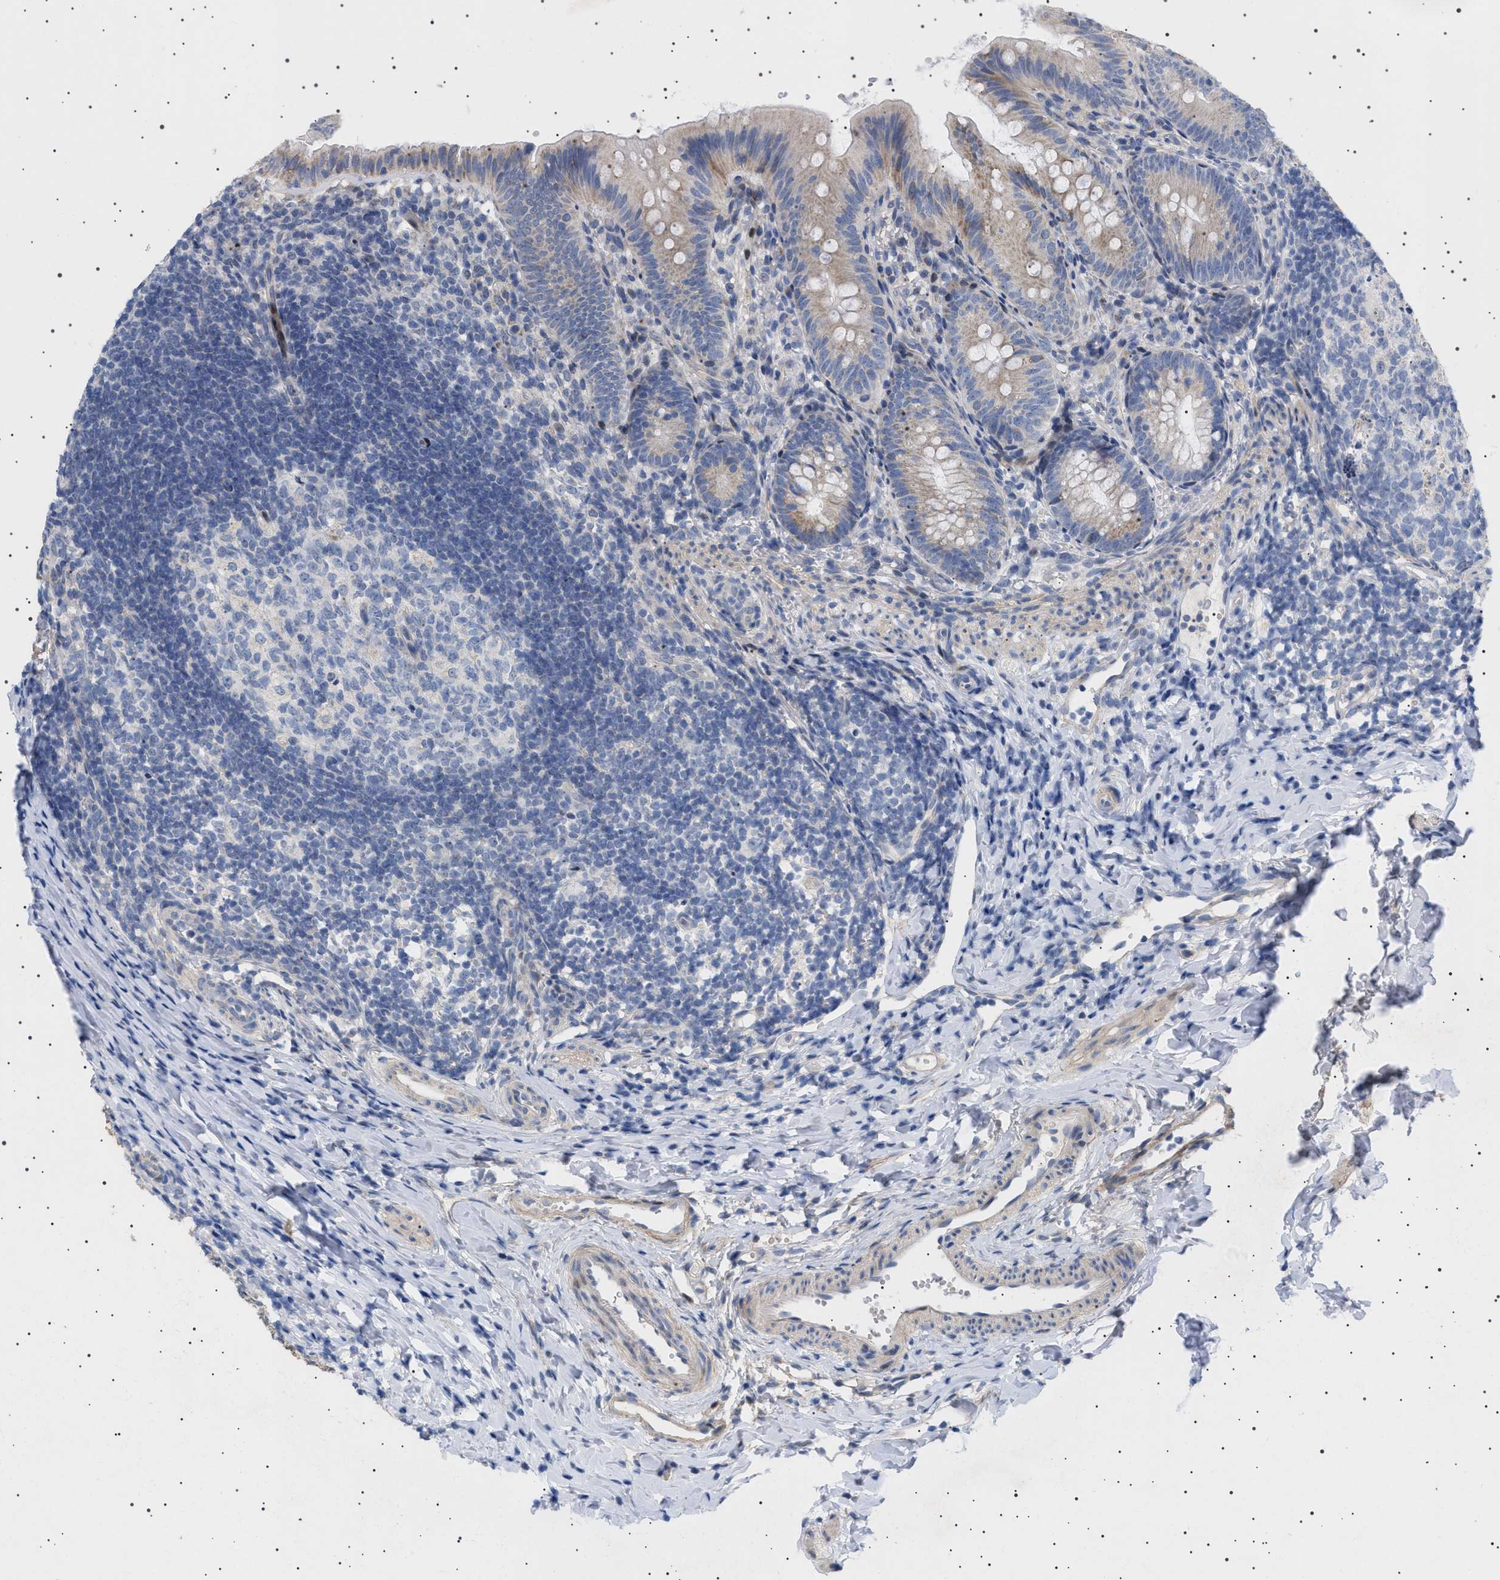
{"staining": {"intensity": "moderate", "quantity": "<25%", "location": "cytoplasmic/membranous"}, "tissue": "appendix", "cell_type": "Glandular cells", "image_type": "normal", "snomed": [{"axis": "morphology", "description": "Normal tissue, NOS"}, {"axis": "topography", "description": "Appendix"}], "caption": "Brown immunohistochemical staining in unremarkable appendix exhibits moderate cytoplasmic/membranous staining in approximately <25% of glandular cells.", "gene": "HTR1A", "patient": {"sex": "male", "age": 1}}